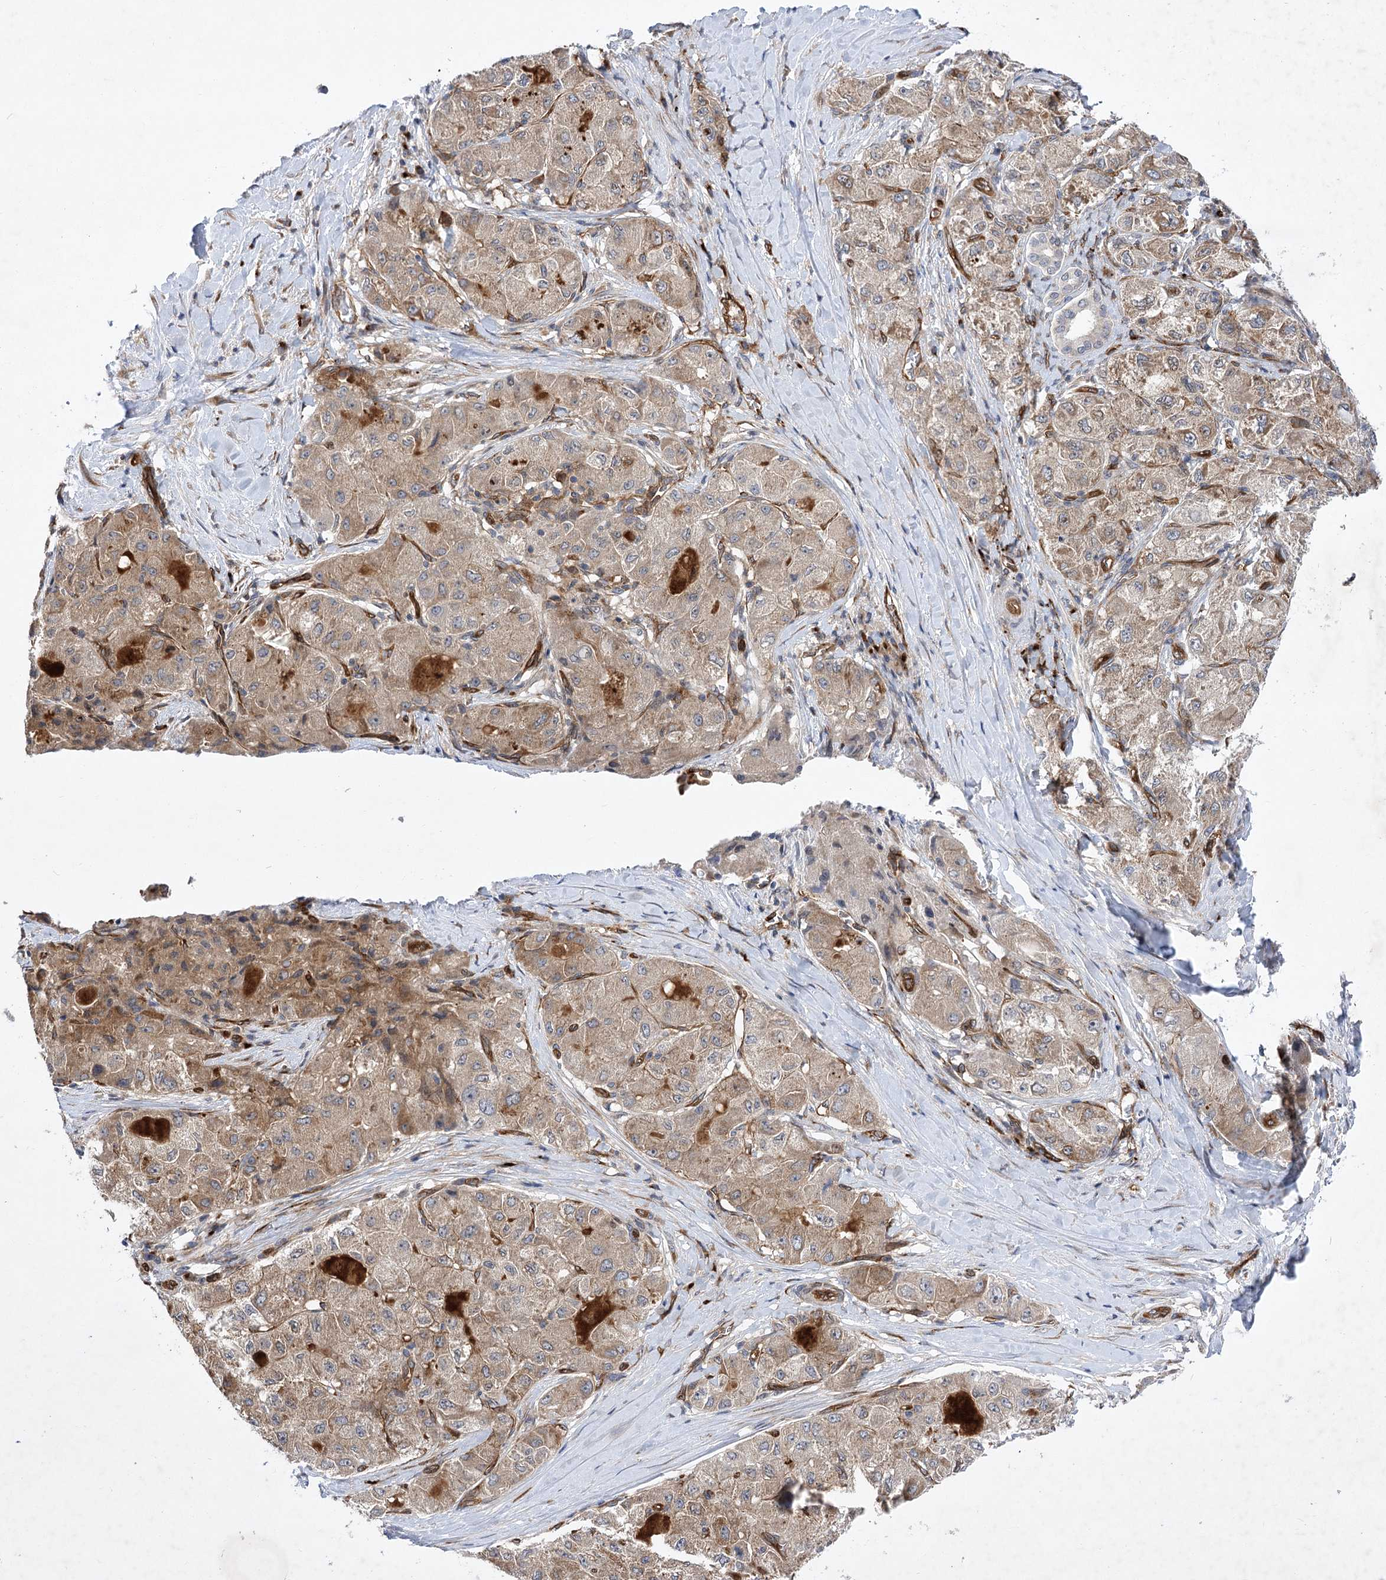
{"staining": {"intensity": "weak", "quantity": ">75%", "location": "cytoplasmic/membranous"}, "tissue": "liver cancer", "cell_type": "Tumor cells", "image_type": "cancer", "snomed": [{"axis": "morphology", "description": "Carcinoma, Hepatocellular, NOS"}, {"axis": "topography", "description": "Liver"}], "caption": "A brown stain labels weak cytoplasmic/membranous staining of a protein in liver hepatocellular carcinoma tumor cells.", "gene": "ARHGAP31", "patient": {"sex": "male", "age": 80}}